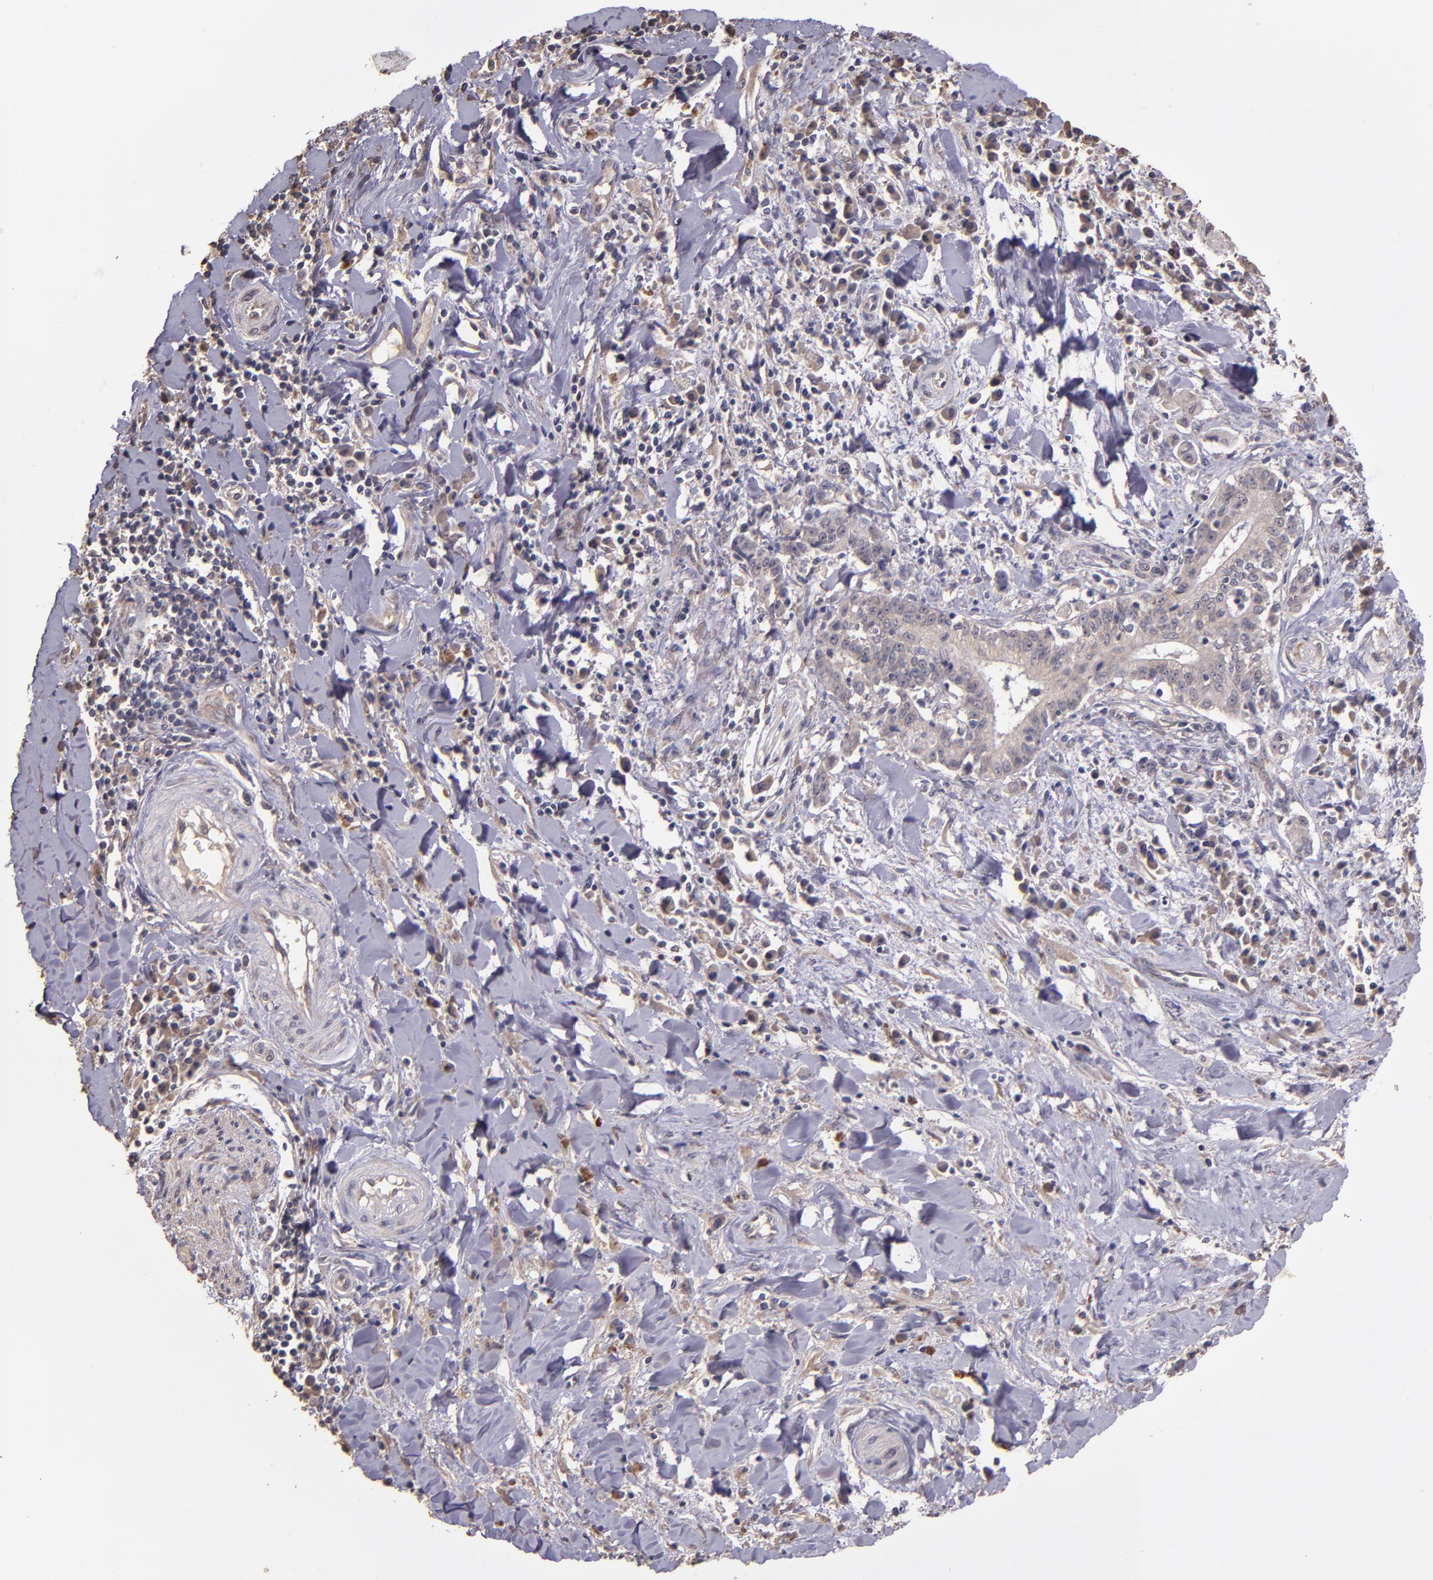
{"staining": {"intensity": "weak", "quantity": ">75%", "location": "cytoplasmic/membranous"}, "tissue": "liver cancer", "cell_type": "Tumor cells", "image_type": "cancer", "snomed": [{"axis": "morphology", "description": "Cholangiocarcinoma"}, {"axis": "topography", "description": "Liver"}], "caption": "Immunohistochemistry of human liver cholangiocarcinoma exhibits low levels of weak cytoplasmic/membranous staining in approximately >75% of tumor cells. (DAB IHC with brightfield microscopy, high magnification).", "gene": "HECTD1", "patient": {"sex": "male", "age": 57}}